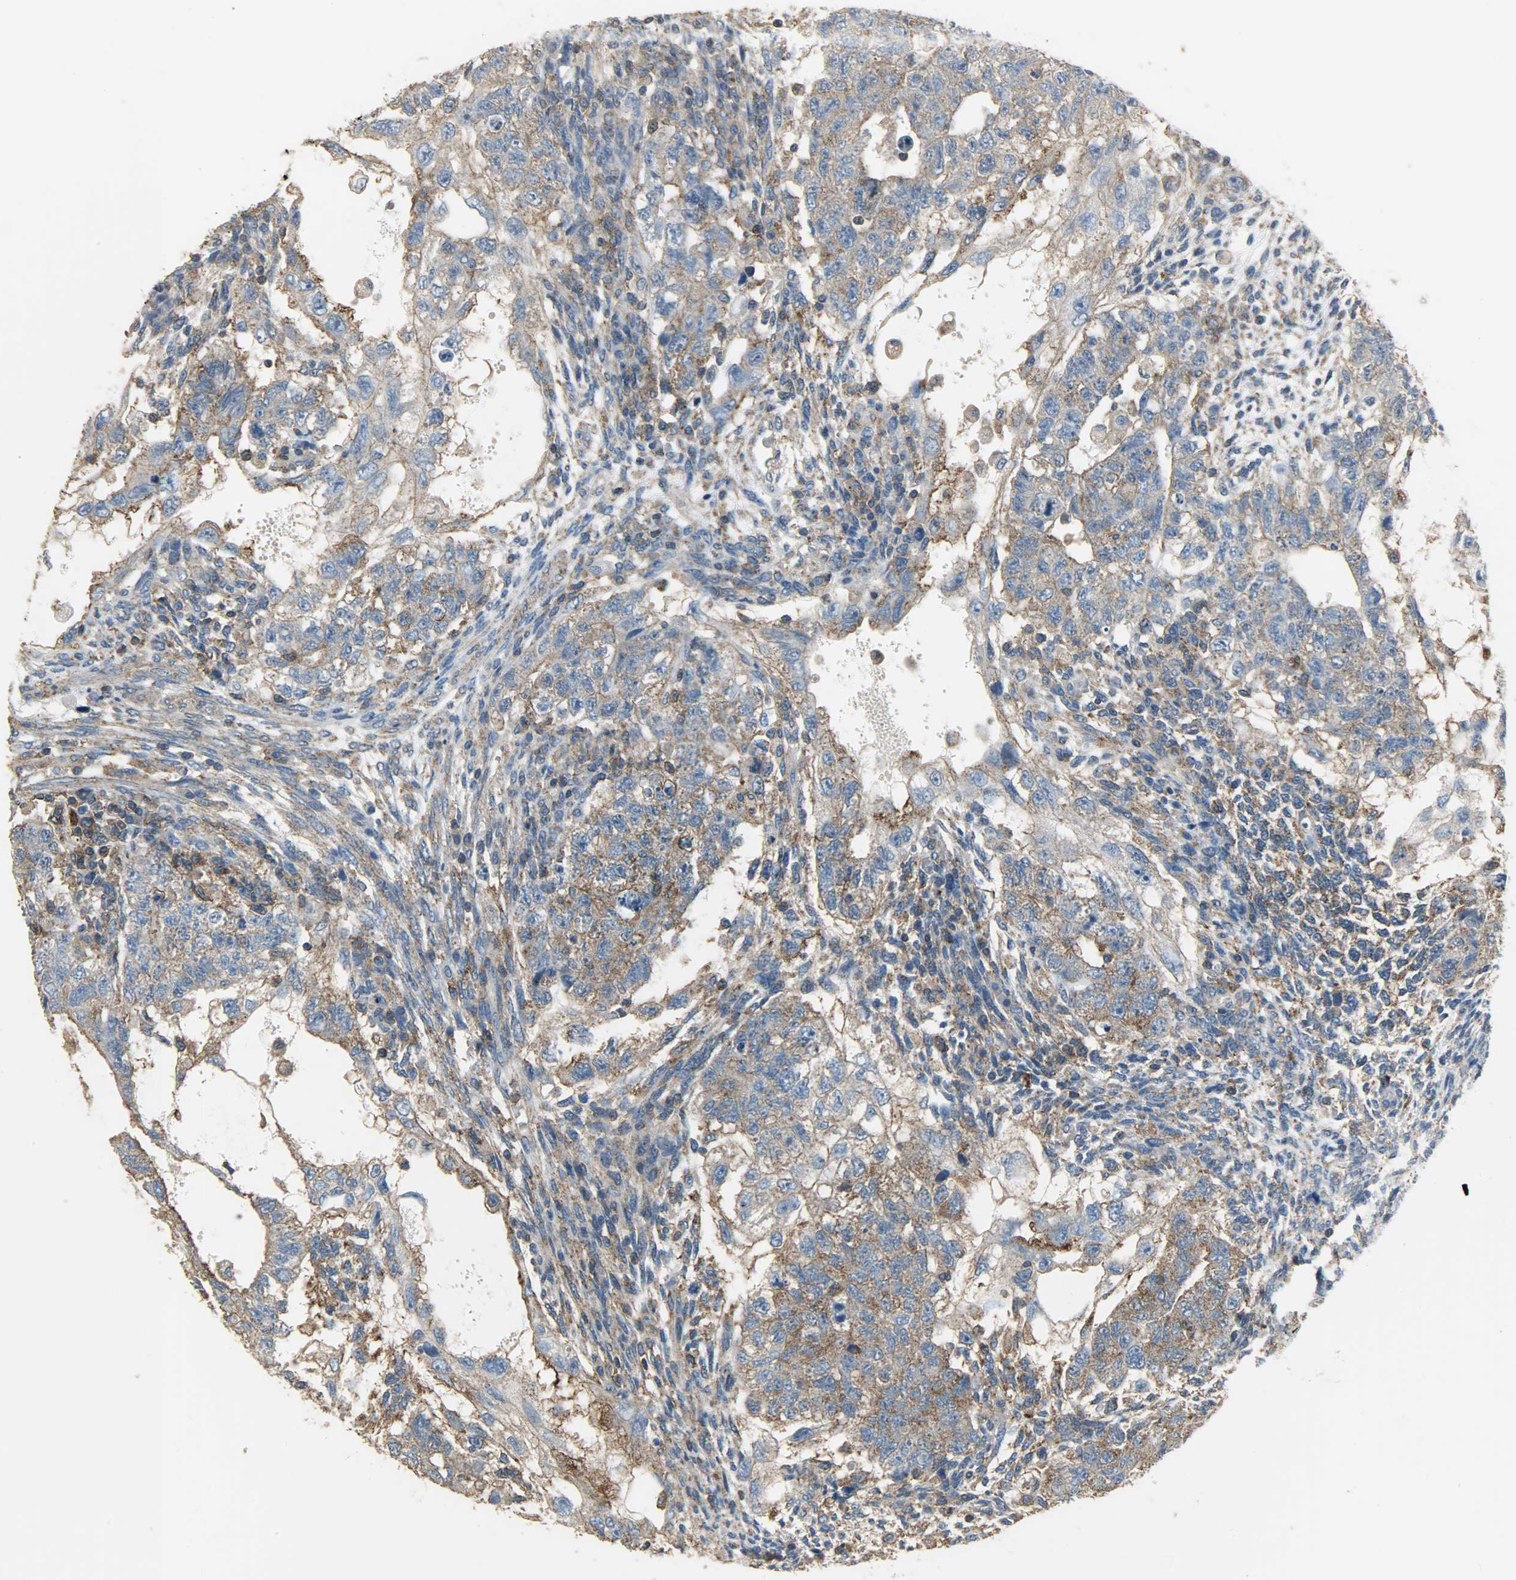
{"staining": {"intensity": "moderate", "quantity": ">75%", "location": "cytoplasmic/membranous"}, "tissue": "testis cancer", "cell_type": "Tumor cells", "image_type": "cancer", "snomed": [{"axis": "morphology", "description": "Normal tissue, NOS"}, {"axis": "morphology", "description": "Carcinoma, Embryonal, NOS"}, {"axis": "topography", "description": "Testis"}], "caption": "Testis embryonal carcinoma stained with IHC demonstrates moderate cytoplasmic/membranous expression in approximately >75% of tumor cells.", "gene": "DNAJA4", "patient": {"sex": "male", "age": 36}}